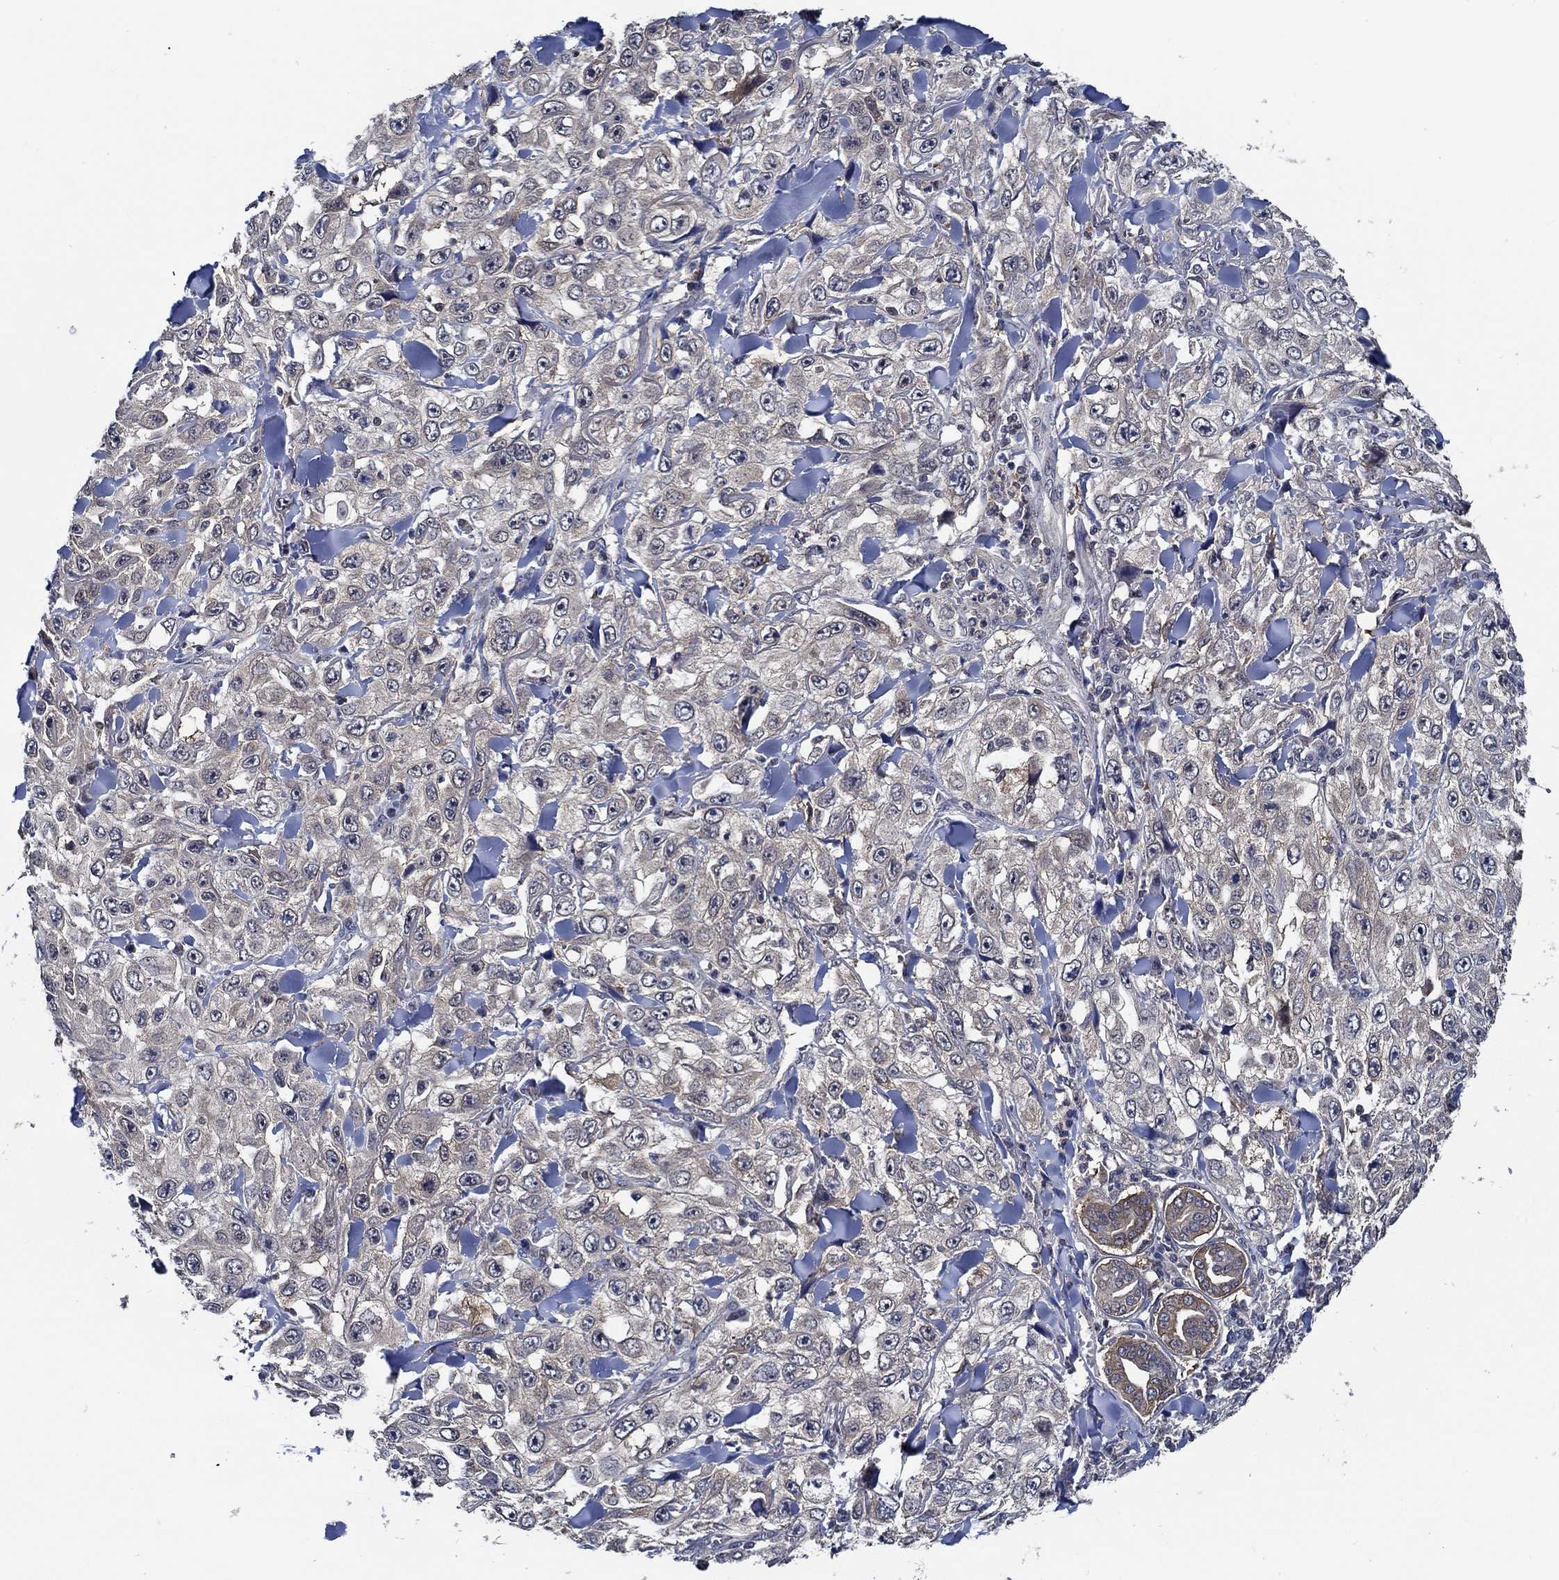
{"staining": {"intensity": "weak", "quantity": "25%-75%", "location": "cytoplasmic/membranous"}, "tissue": "skin cancer", "cell_type": "Tumor cells", "image_type": "cancer", "snomed": [{"axis": "morphology", "description": "Squamous cell carcinoma, NOS"}, {"axis": "topography", "description": "Skin"}], "caption": "High-power microscopy captured an immunohistochemistry micrograph of skin cancer (squamous cell carcinoma), revealing weak cytoplasmic/membranous staining in approximately 25%-75% of tumor cells.", "gene": "DACT1", "patient": {"sex": "male", "age": 82}}